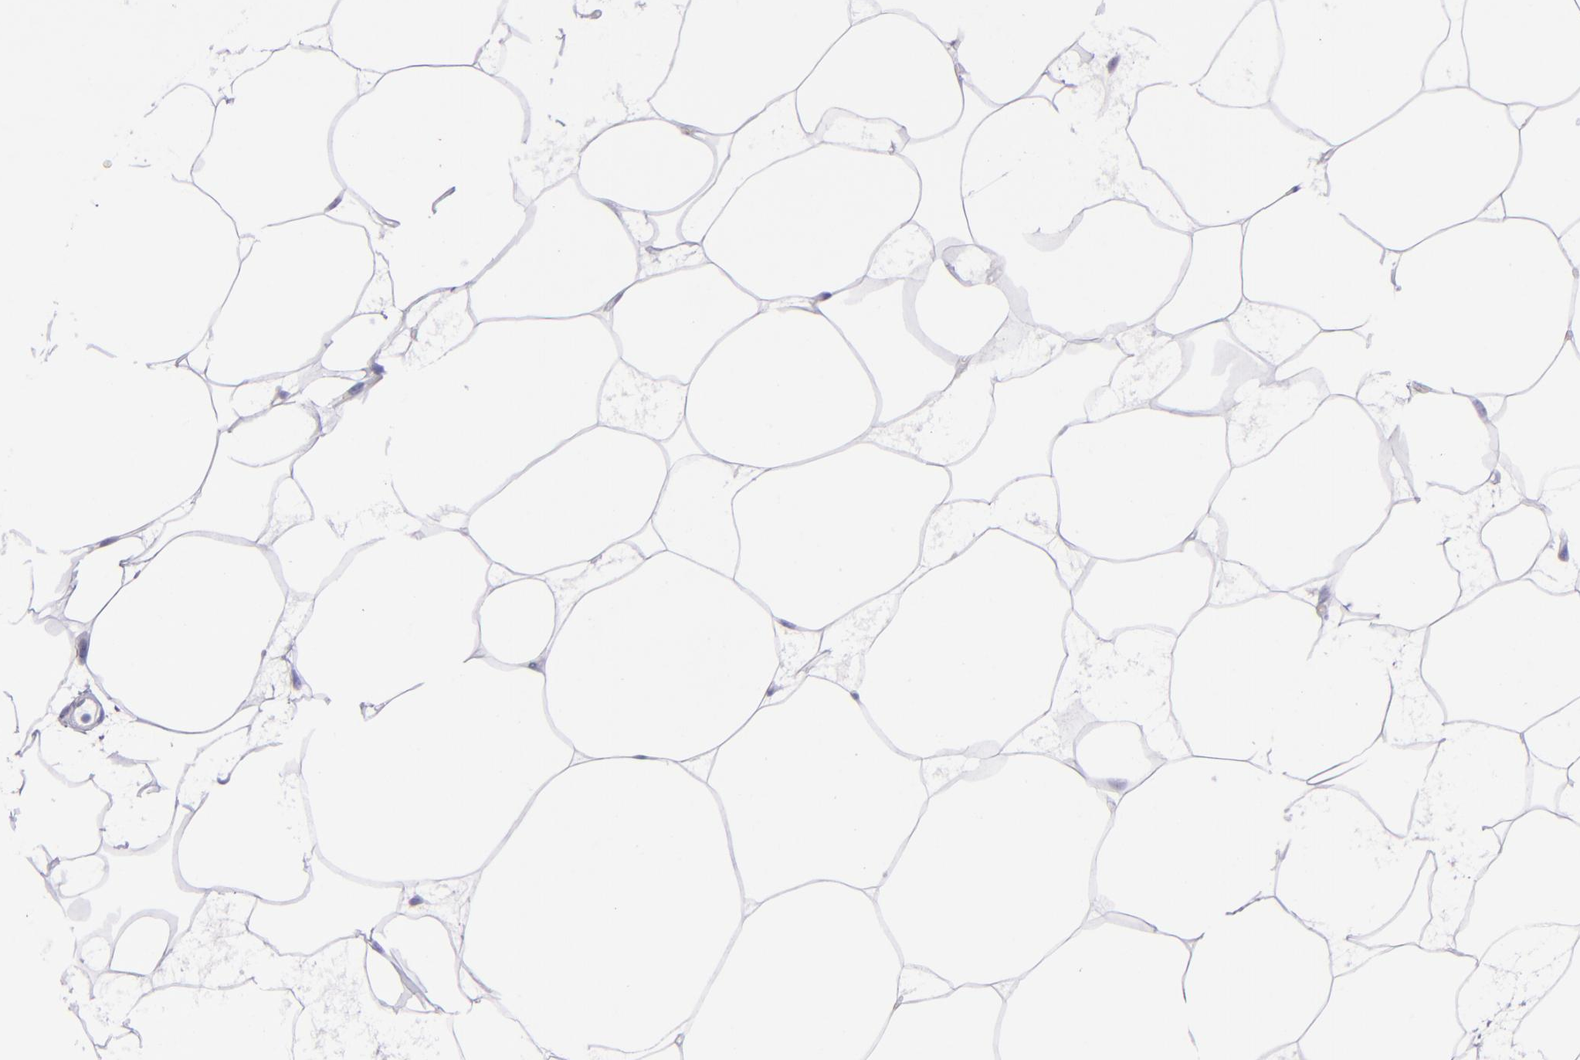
{"staining": {"intensity": "negative", "quantity": "none", "location": "none"}, "tissue": "adipose tissue", "cell_type": "Adipocytes", "image_type": "normal", "snomed": [{"axis": "morphology", "description": "Normal tissue, NOS"}, {"axis": "morphology", "description": "Duct carcinoma"}, {"axis": "topography", "description": "Breast"}, {"axis": "topography", "description": "Adipose tissue"}], "caption": "A high-resolution histopathology image shows IHC staining of unremarkable adipose tissue, which reveals no significant expression in adipocytes. The staining is performed using DAB brown chromogen with nuclei counter-stained in using hematoxylin.", "gene": "CR1", "patient": {"sex": "female", "age": 37}}